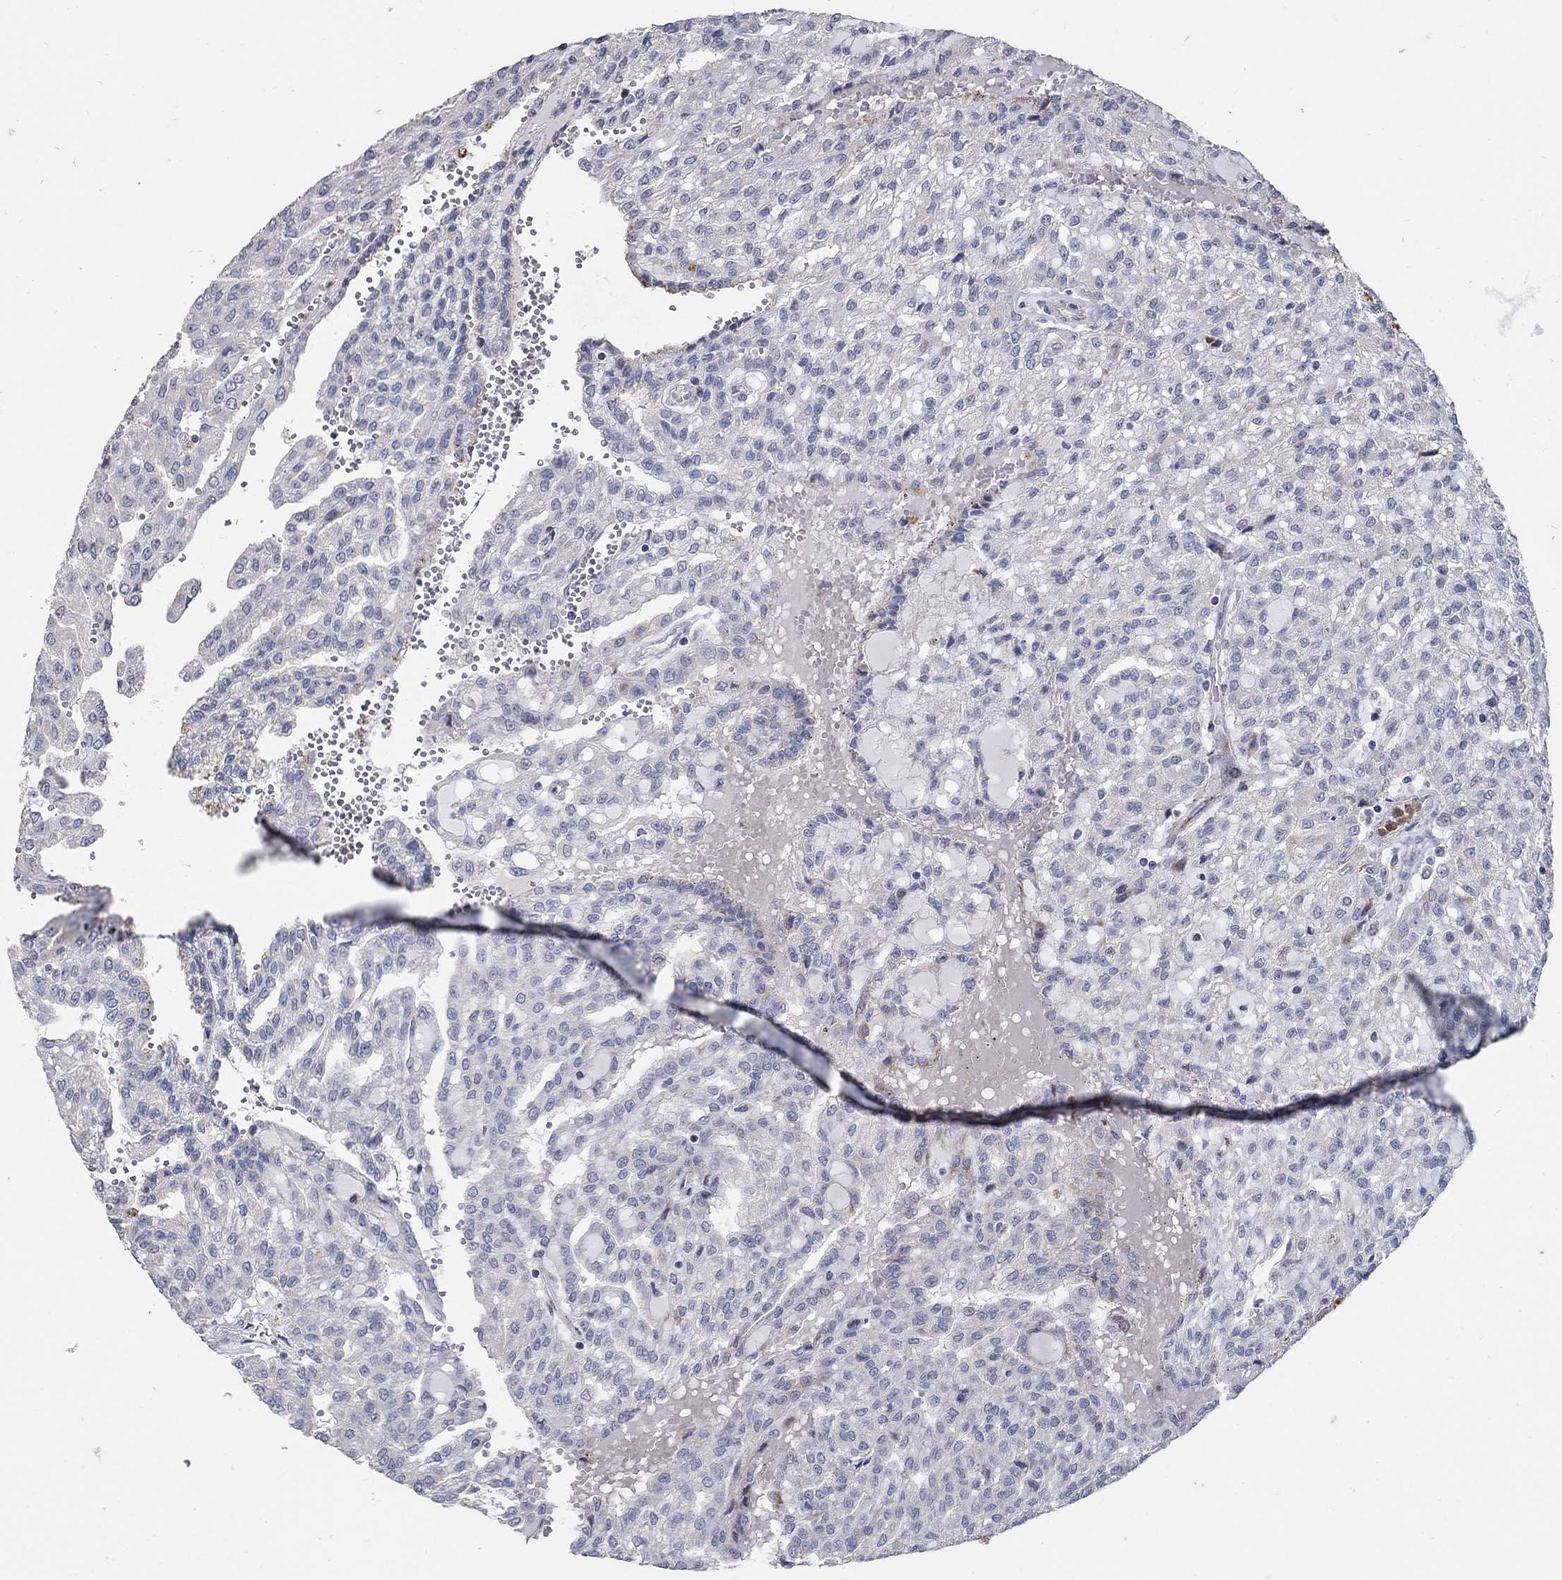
{"staining": {"intensity": "moderate", "quantity": "<25%", "location": "cytoplasmic/membranous"}, "tissue": "renal cancer", "cell_type": "Tumor cells", "image_type": "cancer", "snomed": [{"axis": "morphology", "description": "Adenocarcinoma, NOS"}, {"axis": "topography", "description": "Kidney"}], "caption": "Protein staining demonstrates moderate cytoplasmic/membranous expression in approximately <25% of tumor cells in renal cancer (adenocarcinoma).", "gene": "HMX2", "patient": {"sex": "male", "age": 63}}